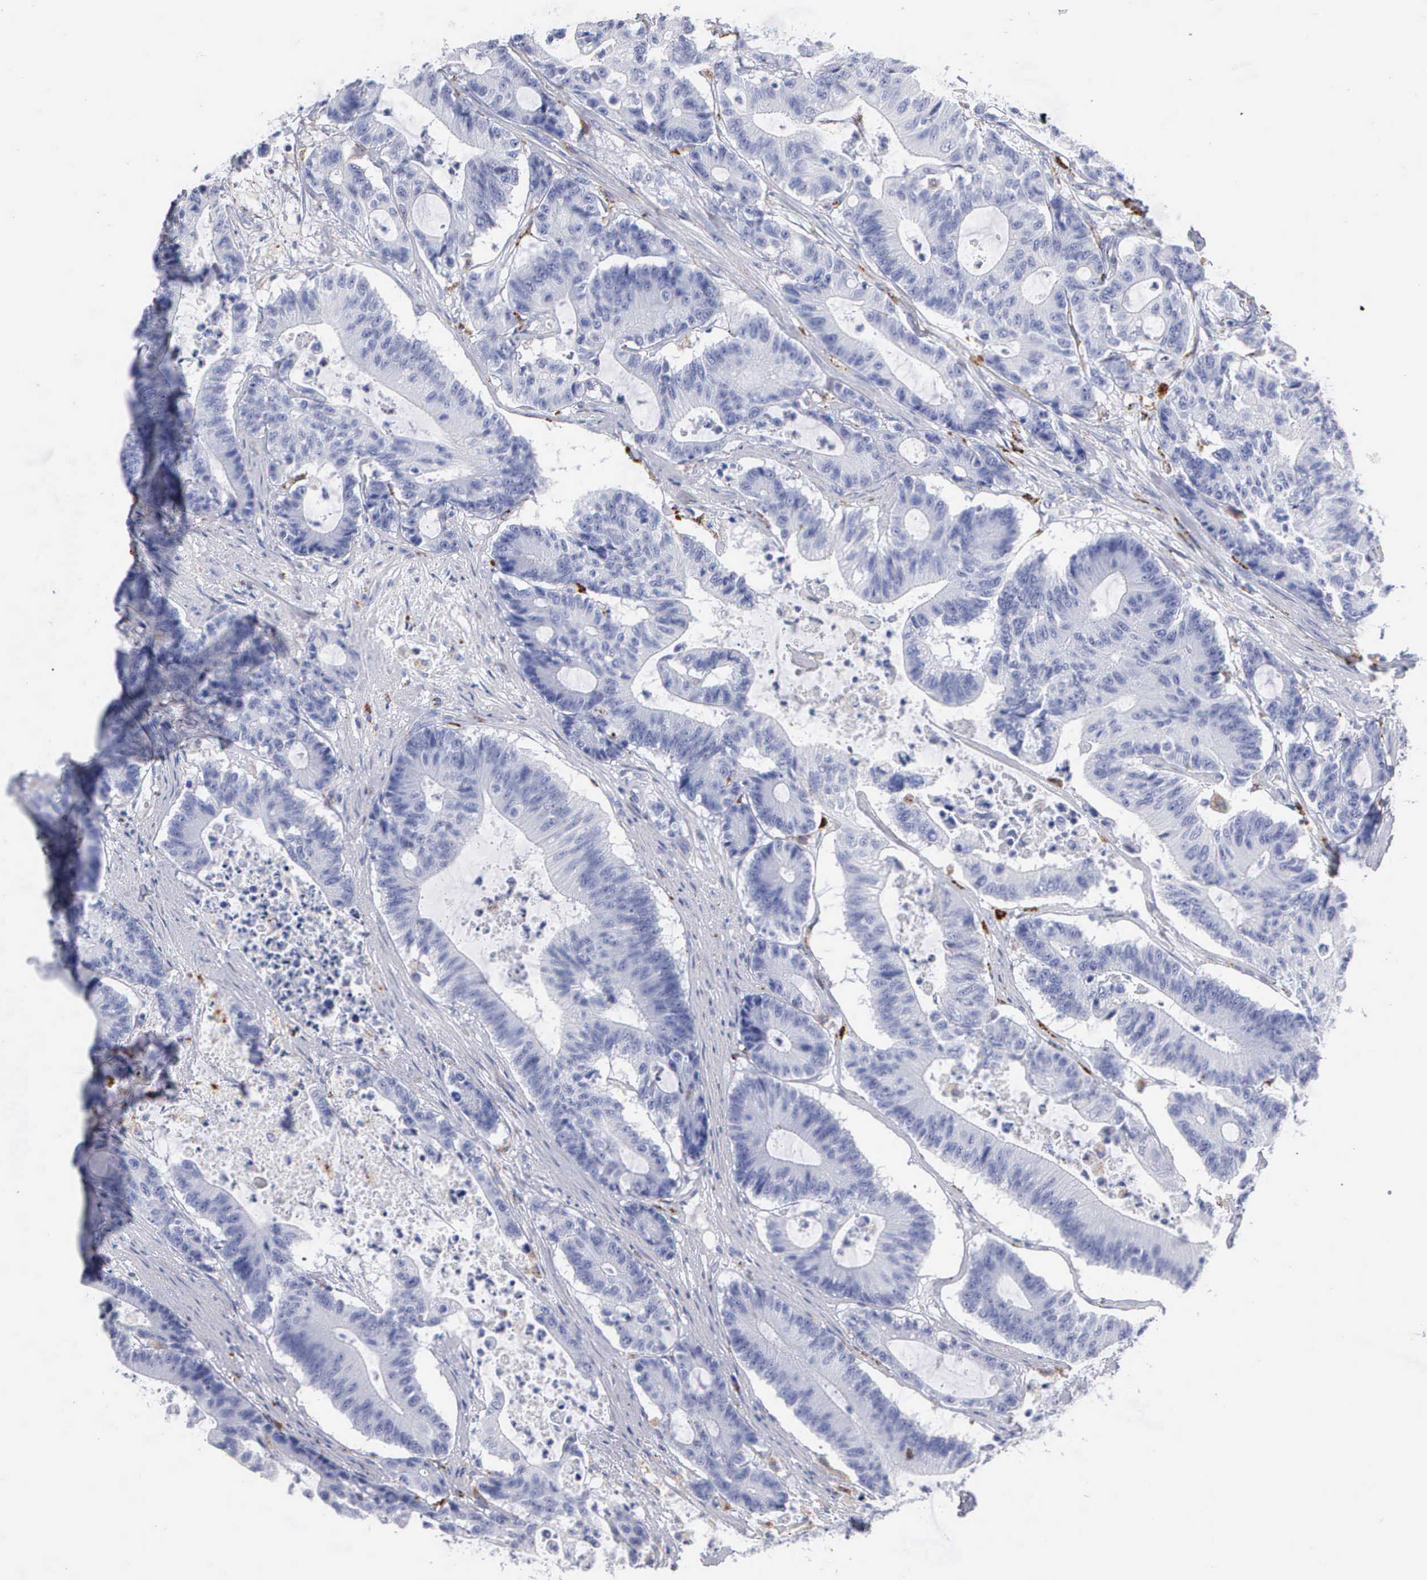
{"staining": {"intensity": "negative", "quantity": "none", "location": "none"}, "tissue": "colorectal cancer", "cell_type": "Tumor cells", "image_type": "cancer", "snomed": [{"axis": "morphology", "description": "Adenocarcinoma, NOS"}, {"axis": "topography", "description": "Colon"}], "caption": "Histopathology image shows no protein expression in tumor cells of colorectal adenocarcinoma tissue.", "gene": "CTSL", "patient": {"sex": "female", "age": 84}}